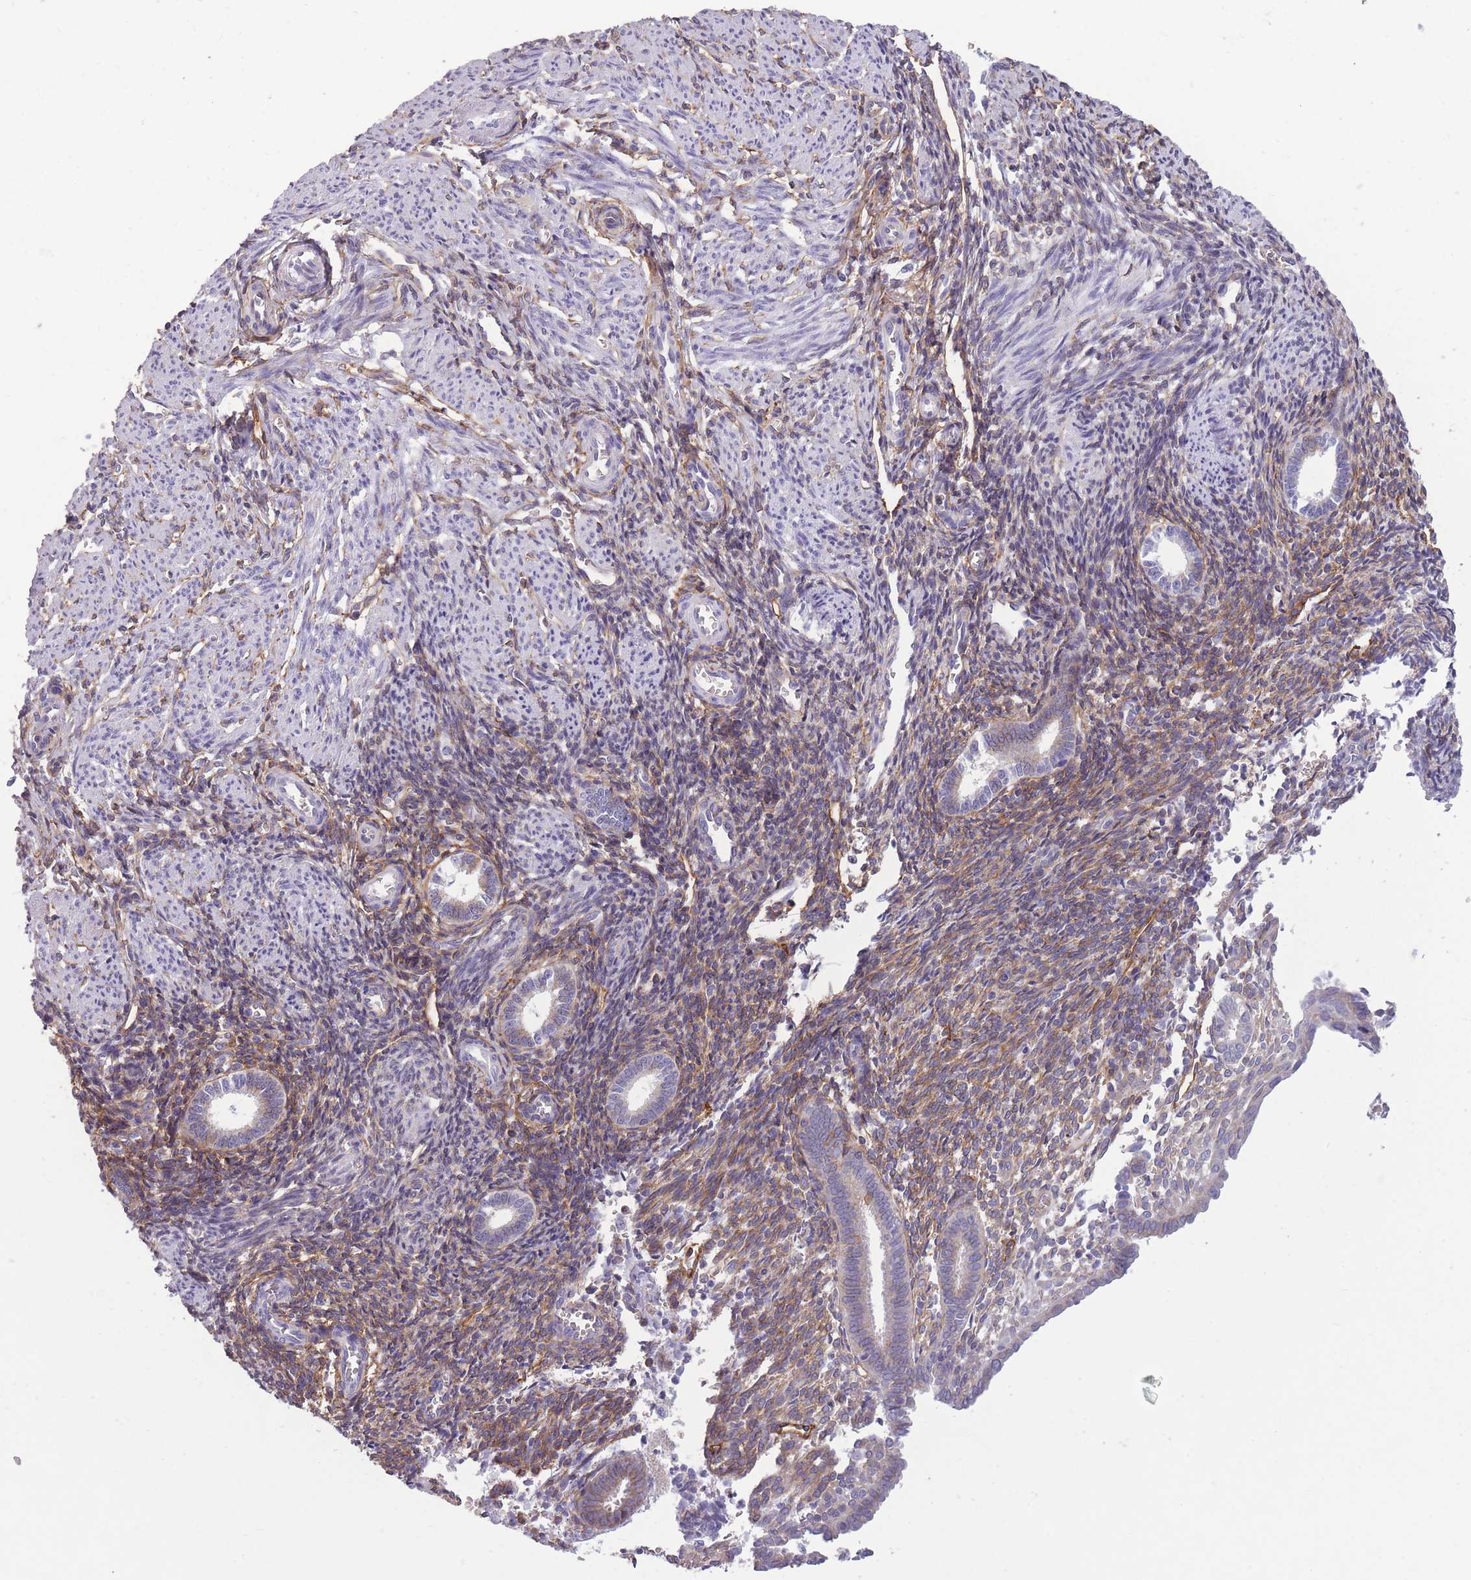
{"staining": {"intensity": "moderate", "quantity": "25%-75%", "location": "cytoplasmic/membranous"}, "tissue": "endometrium", "cell_type": "Cells in endometrial stroma", "image_type": "normal", "snomed": [{"axis": "morphology", "description": "Normal tissue, NOS"}, {"axis": "topography", "description": "Endometrium"}], "caption": "DAB (3,3'-diaminobenzidine) immunohistochemical staining of normal human endometrium reveals moderate cytoplasmic/membranous protein staining in approximately 25%-75% of cells in endometrial stroma.", "gene": "ADD1", "patient": {"sex": "female", "age": 32}}